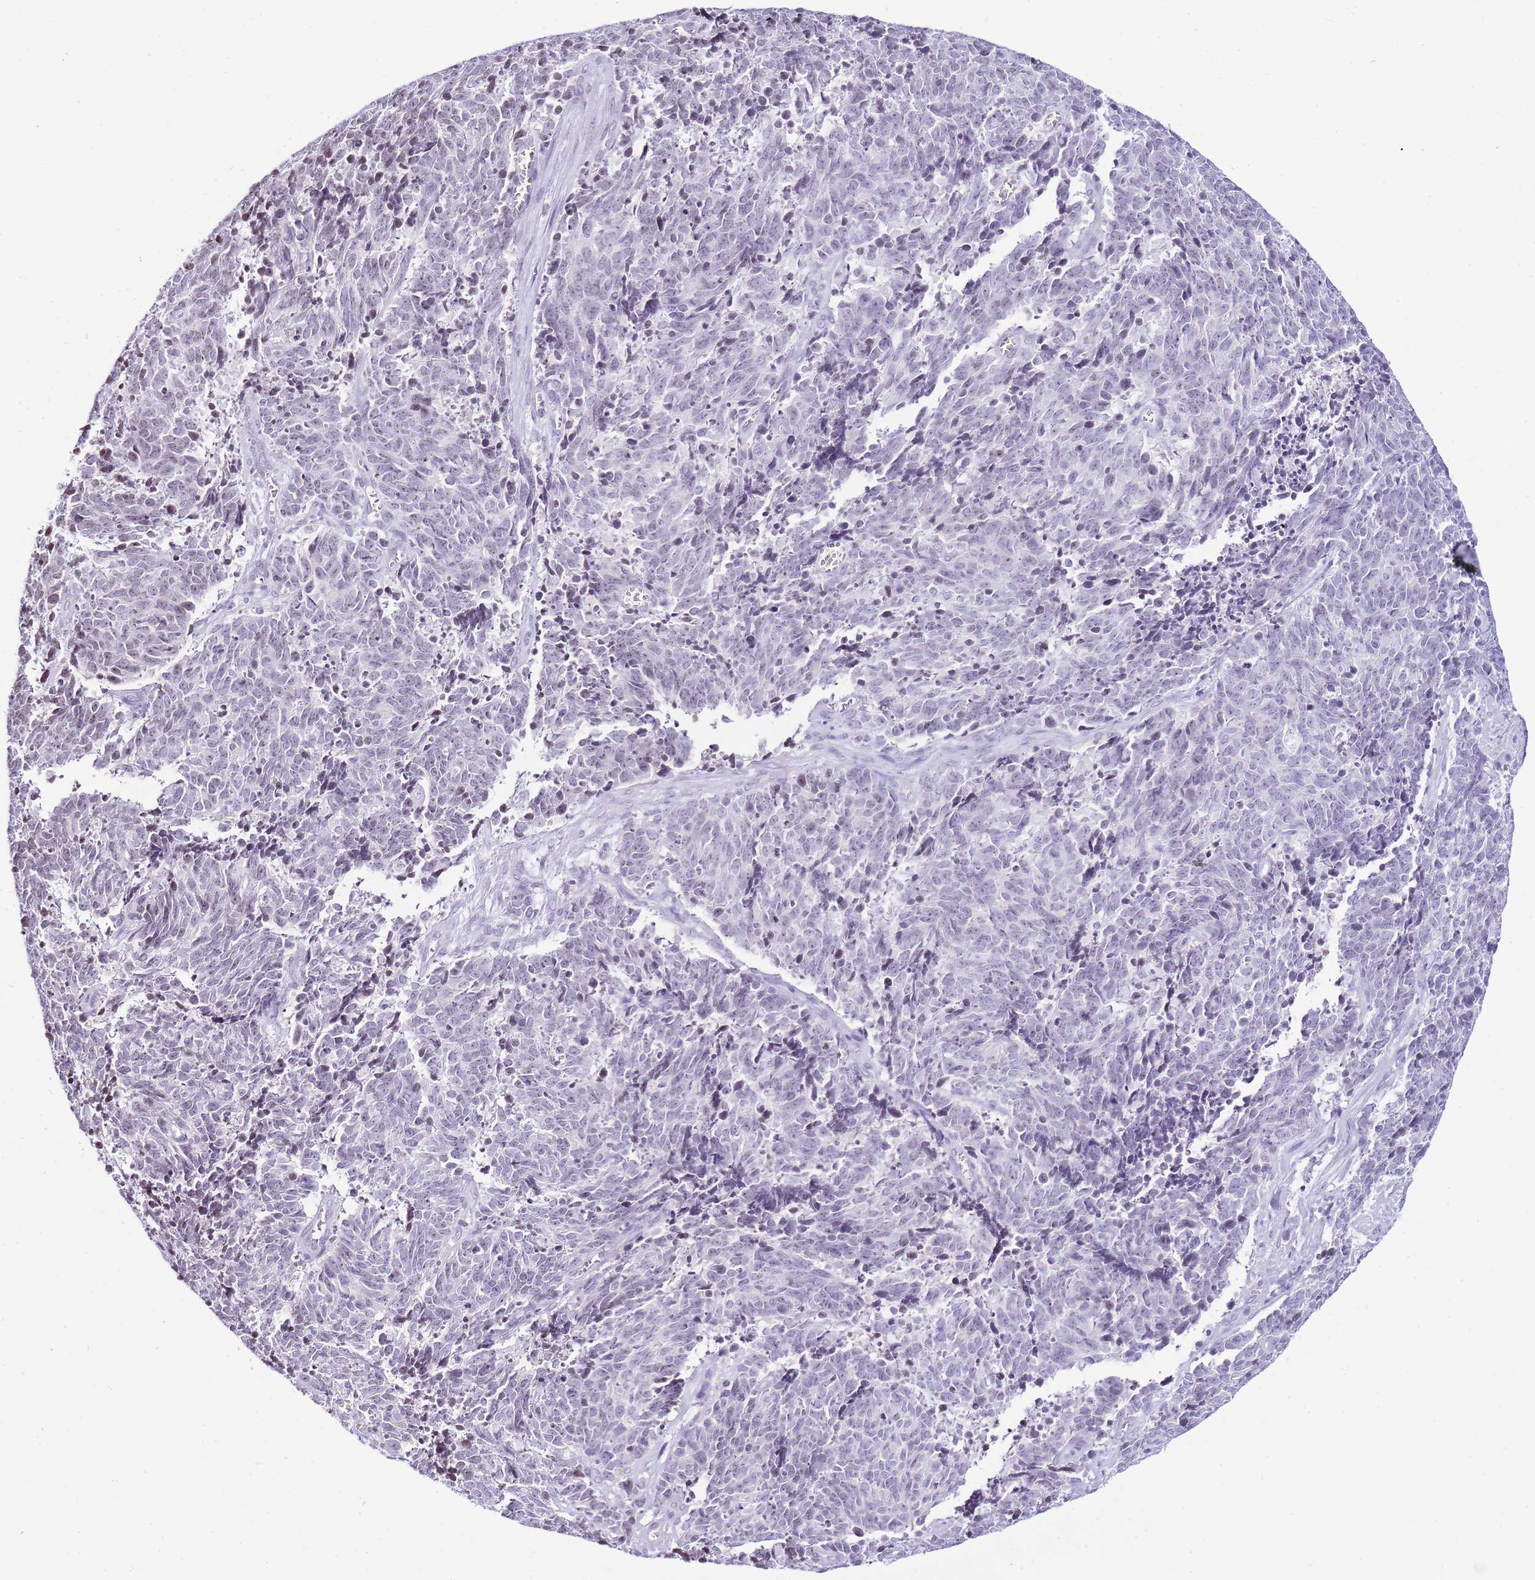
{"staining": {"intensity": "negative", "quantity": "none", "location": "none"}, "tissue": "cervical cancer", "cell_type": "Tumor cells", "image_type": "cancer", "snomed": [{"axis": "morphology", "description": "Squamous cell carcinoma, NOS"}, {"axis": "topography", "description": "Cervix"}], "caption": "This histopathology image is of cervical cancer stained with IHC to label a protein in brown with the nuclei are counter-stained blue. There is no positivity in tumor cells. The staining is performed using DAB brown chromogen with nuclei counter-stained in using hematoxylin.", "gene": "PRR15", "patient": {"sex": "female", "age": 29}}